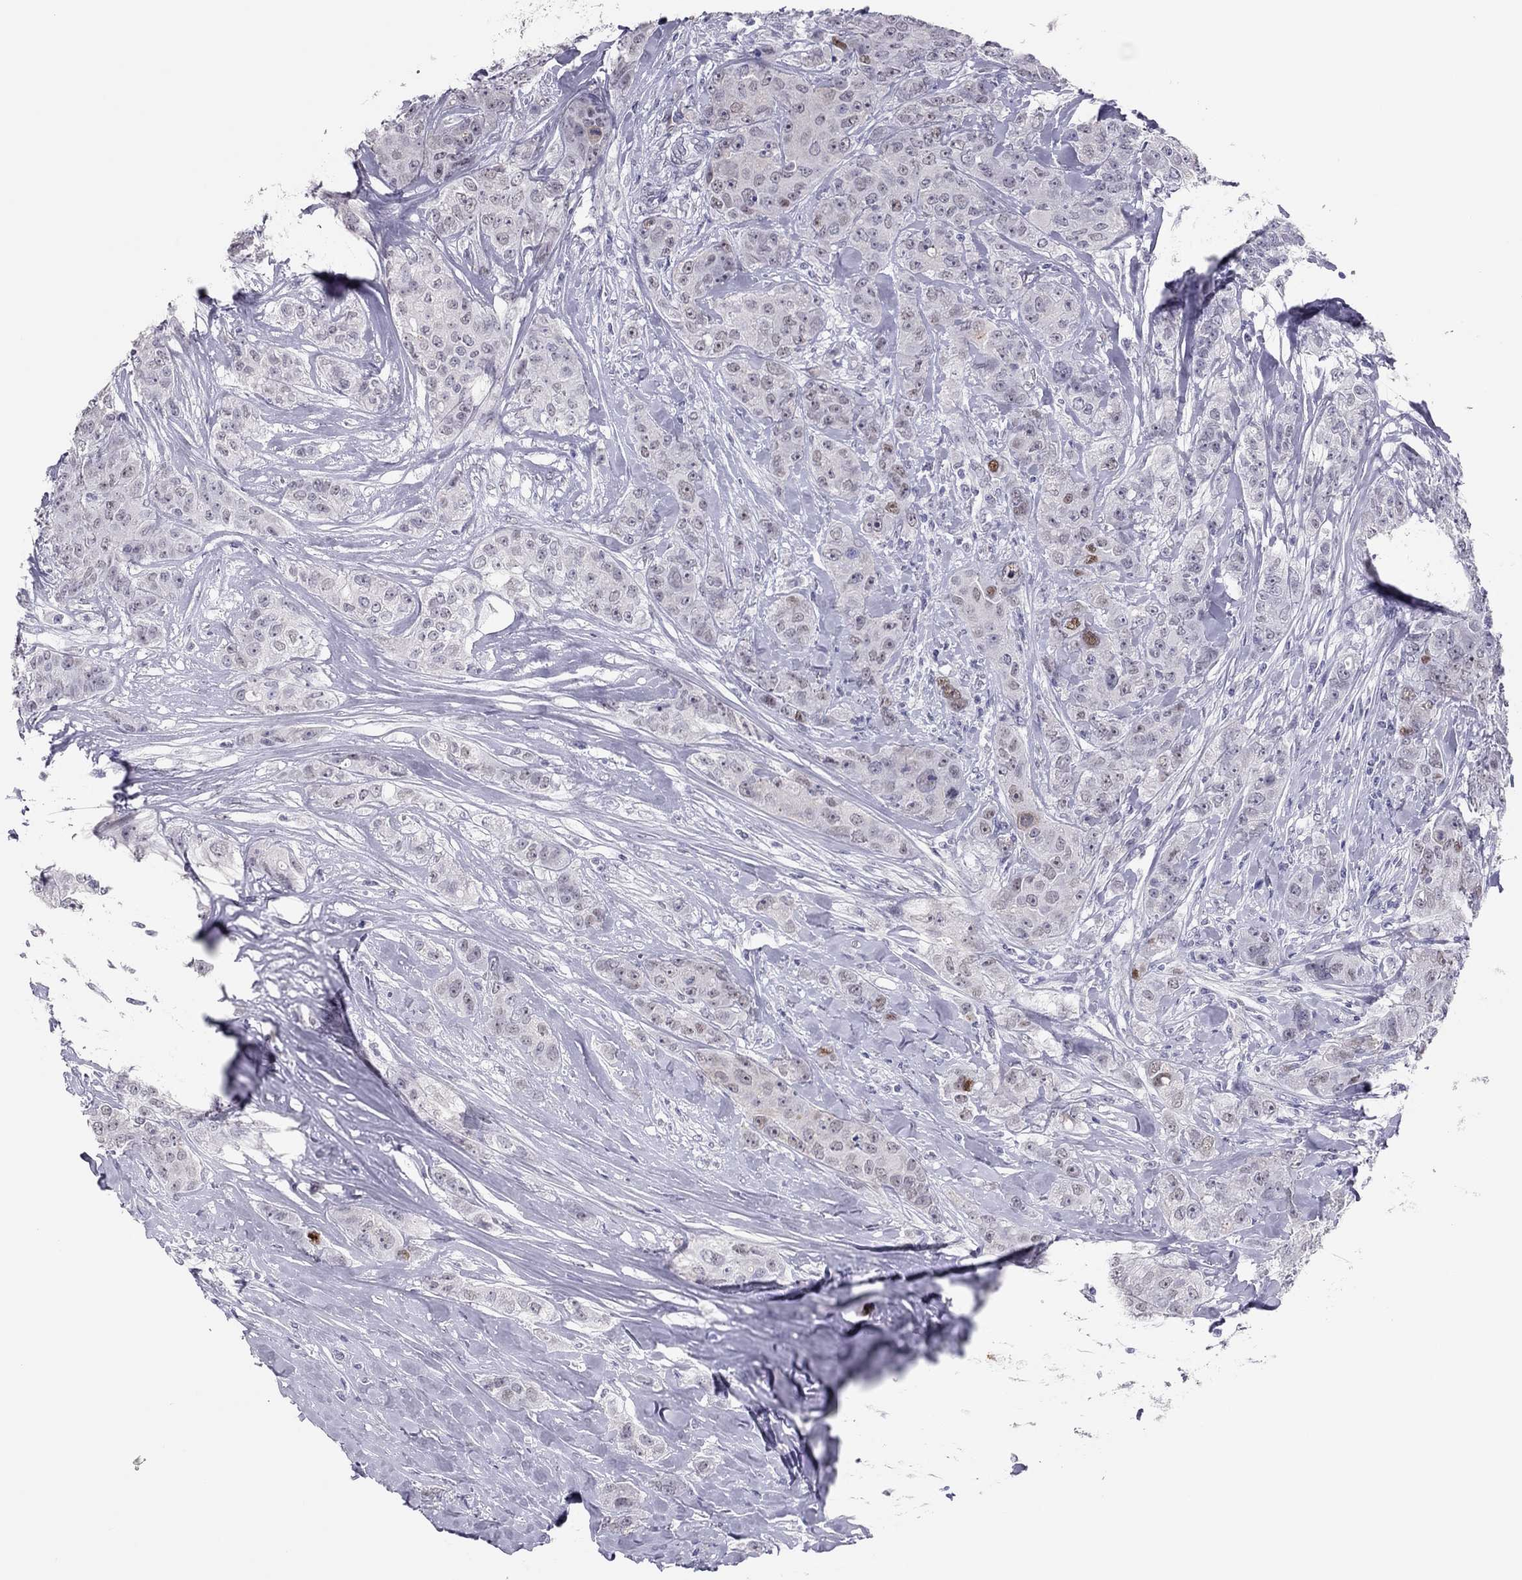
{"staining": {"intensity": "strong", "quantity": "<25%", "location": "nuclear"}, "tissue": "breast cancer", "cell_type": "Tumor cells", "image_type": "cancer", "snomed": [{"axis": "morphology", "description": "Duct carcinoma"}, {"axis": "topography", "description": "Breast"}], "caption": "Tumor cells demonstrate strong nuclear staining in approximately <25% of cells in breast cancer.", "gene": "PHOX2A", "patient": {"sex": "female", "age": 43}}